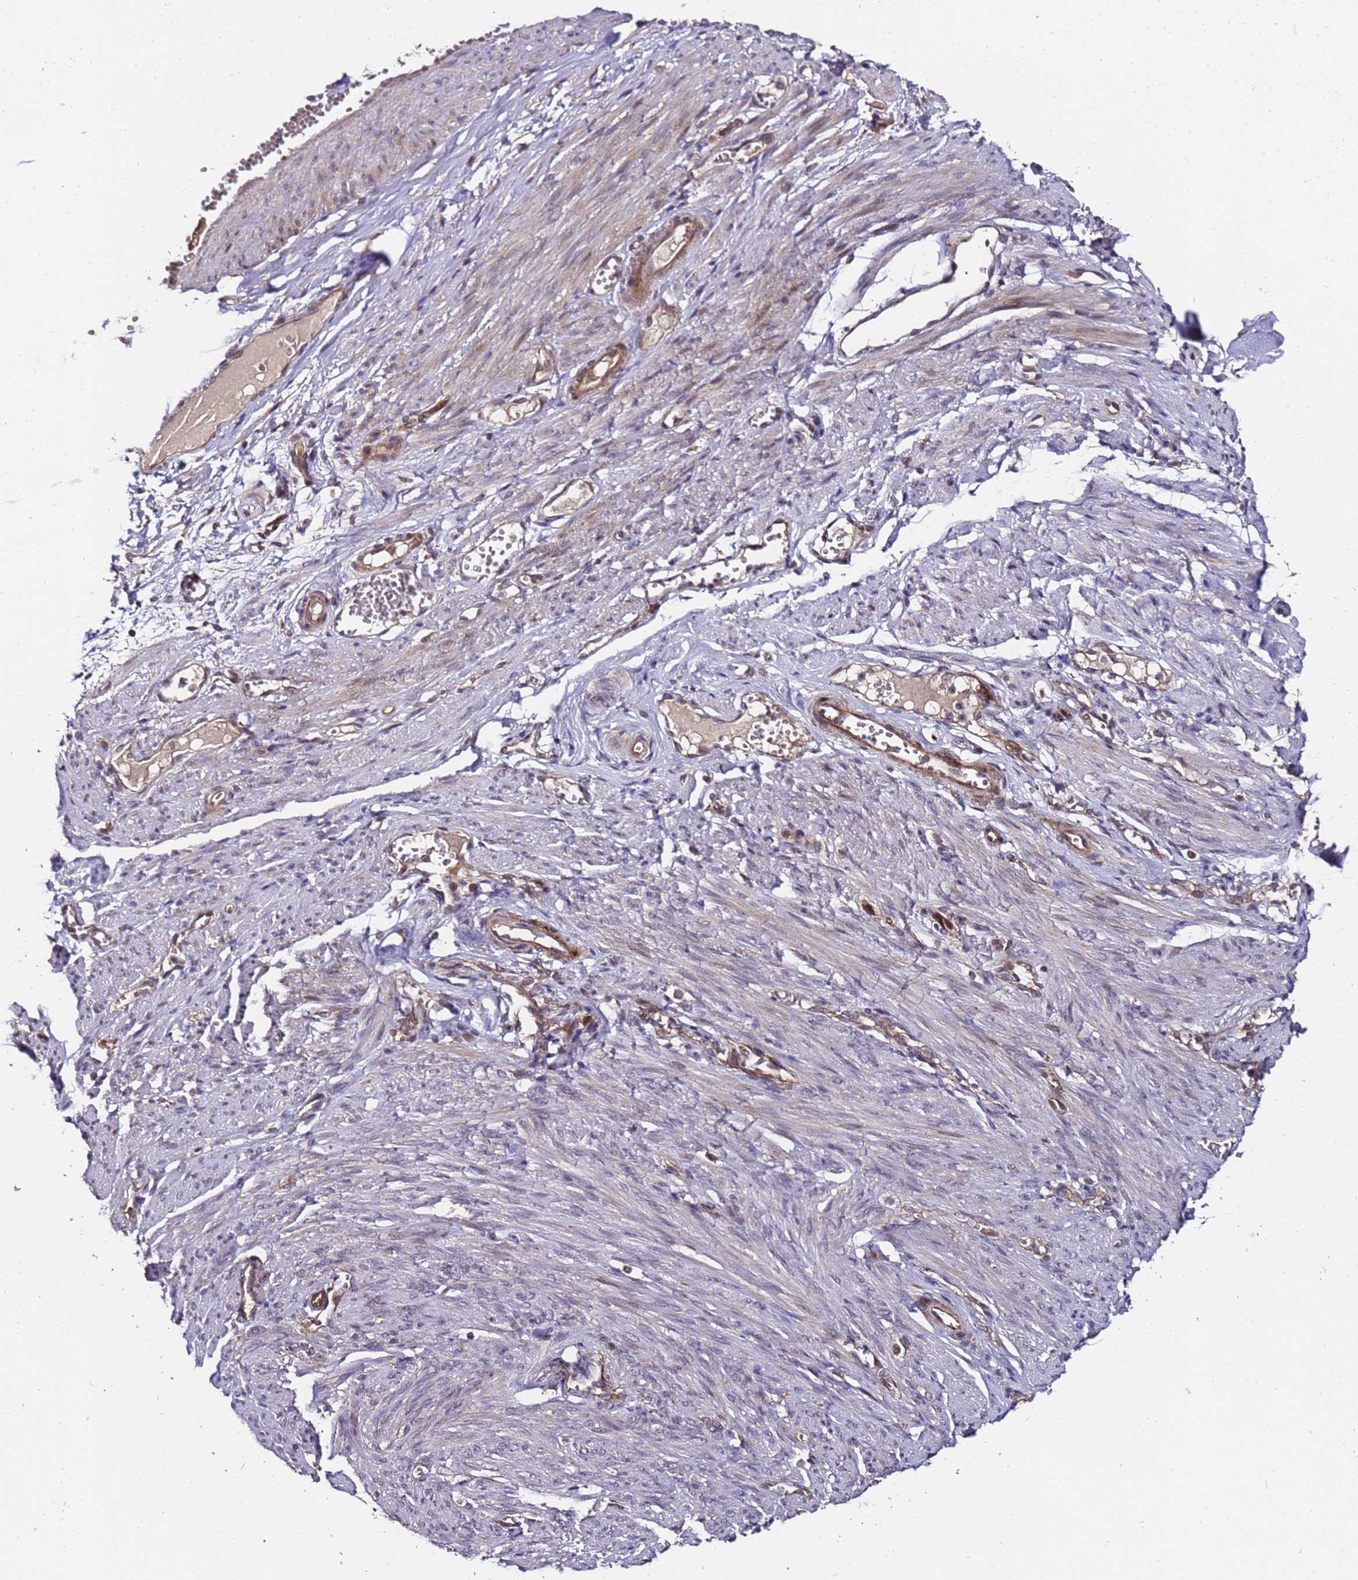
{"staining": {"intensity": "moderate", "quantity": ">75%", "location": "cytoplasmic/membranous"}, "tissue": "soft tissue", "cell_type": "Chondrocytes", "image_type": "normal", "snomed": [{"axis": "morphology", "description": "Normal tissue, NOS"}, {"axis": "topography", "description": "Smooth muscle"}, {"axis": "topography", "description": "Peripheral nerve tissue"}], "caption": "Soft tissue stained for a protein exhibits moderate cytoplasmic/membranous positivity in chondrocytes. (Brightfield microscopy of DAB IHC at high magnification).", "gene": "PRODH", "patient": {"sex": "female", "age": 39}}